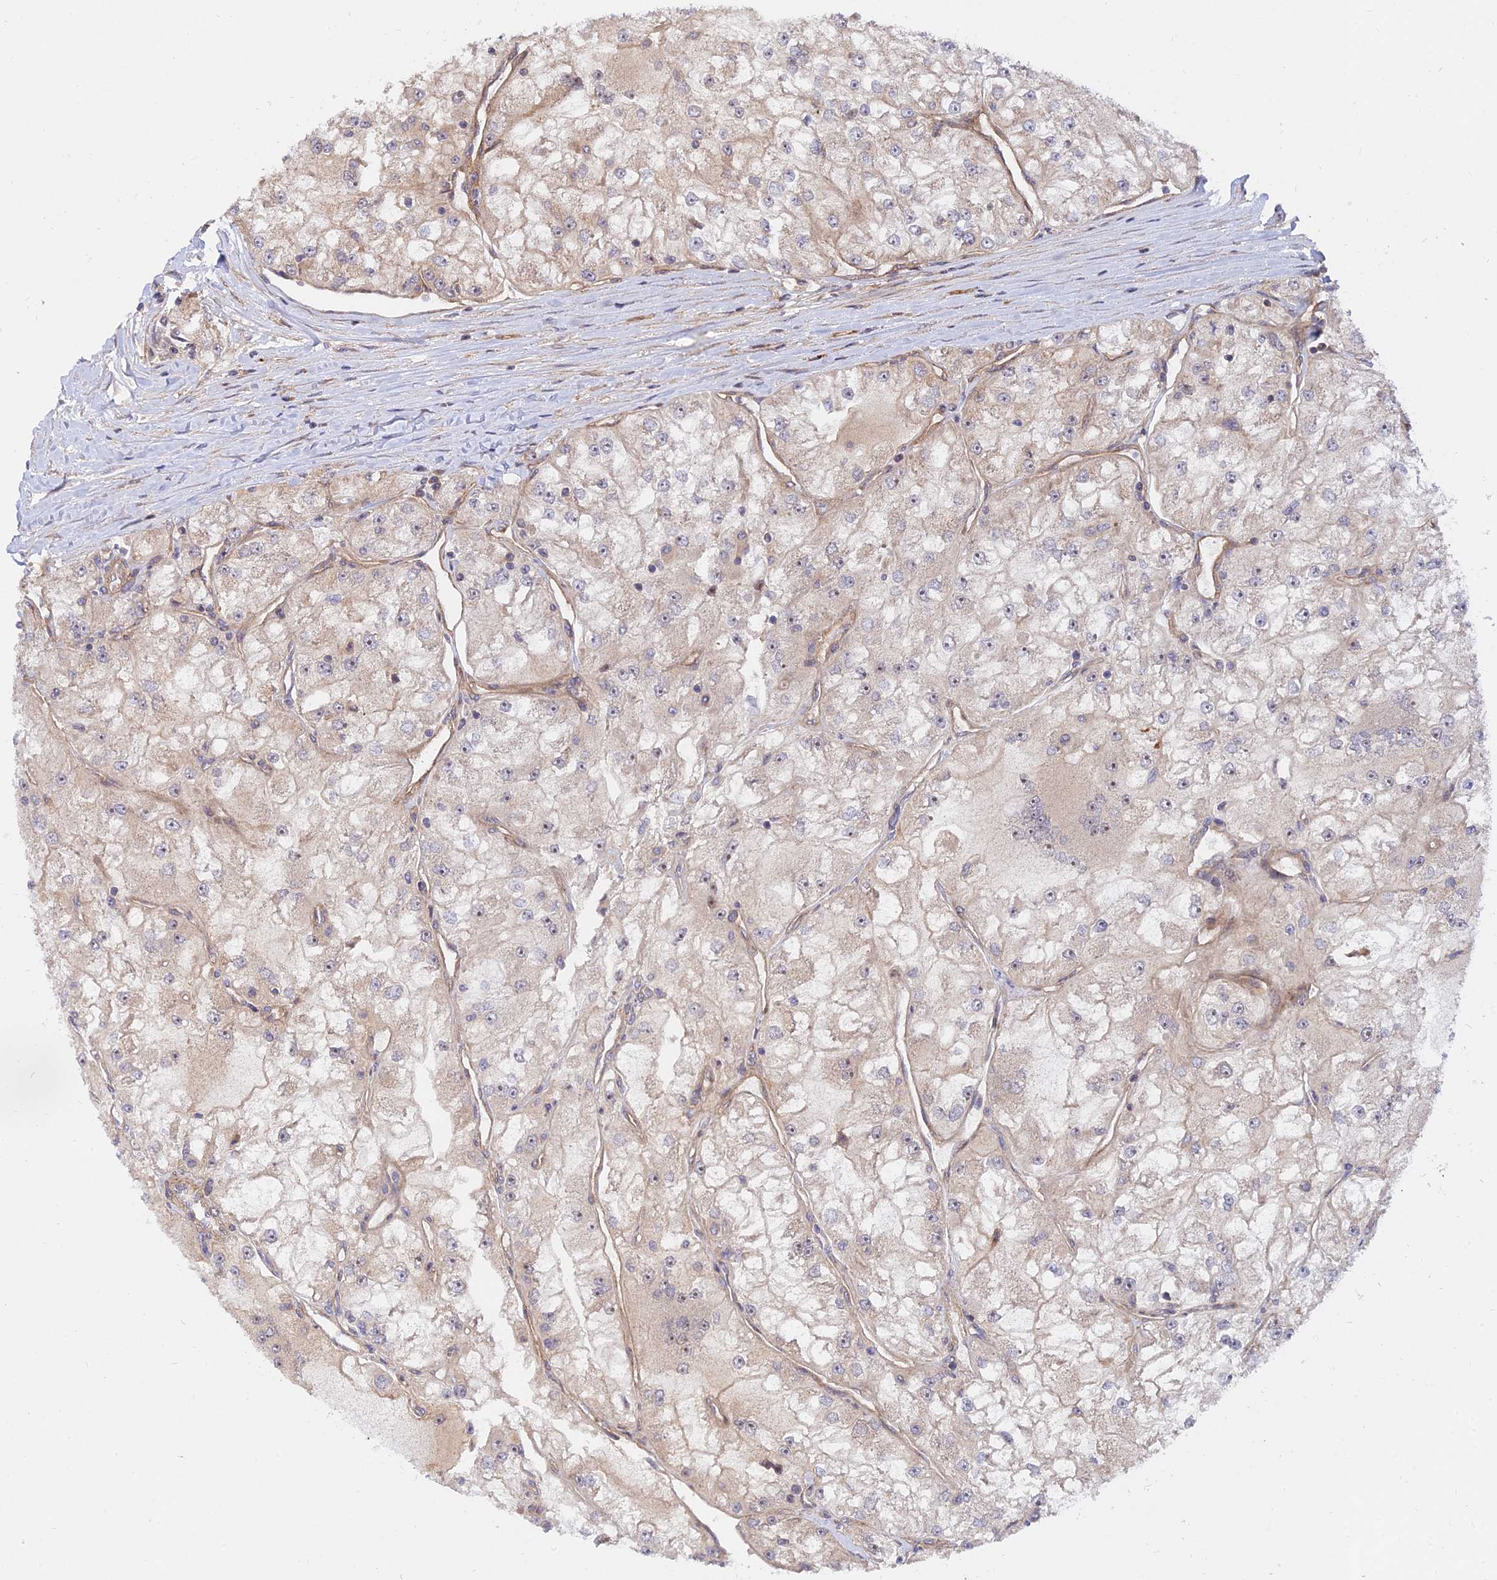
{"staining": {"intensity": "weak", "quantity": "25%-75%", "location": "cytoplasmic/membranous"}, "tissue": "renal cancer", "cell_type": "Tumor cells", "image_type": "cancer", "snomed": [{"axis": "morphology", "description": "Adenocarcinoma, NOS"}, {"axis": "topography", "description": "Kidney"}], "caption": "Immunohistochemical staining of adenocarcinoma (renal) exhibits low levels of weak cytoplasmic/membranous protein positivity in approximately 25%-75% of tumor cells.", "gene": "WDR41", "patient": {"sex": "female", "age": 72}}